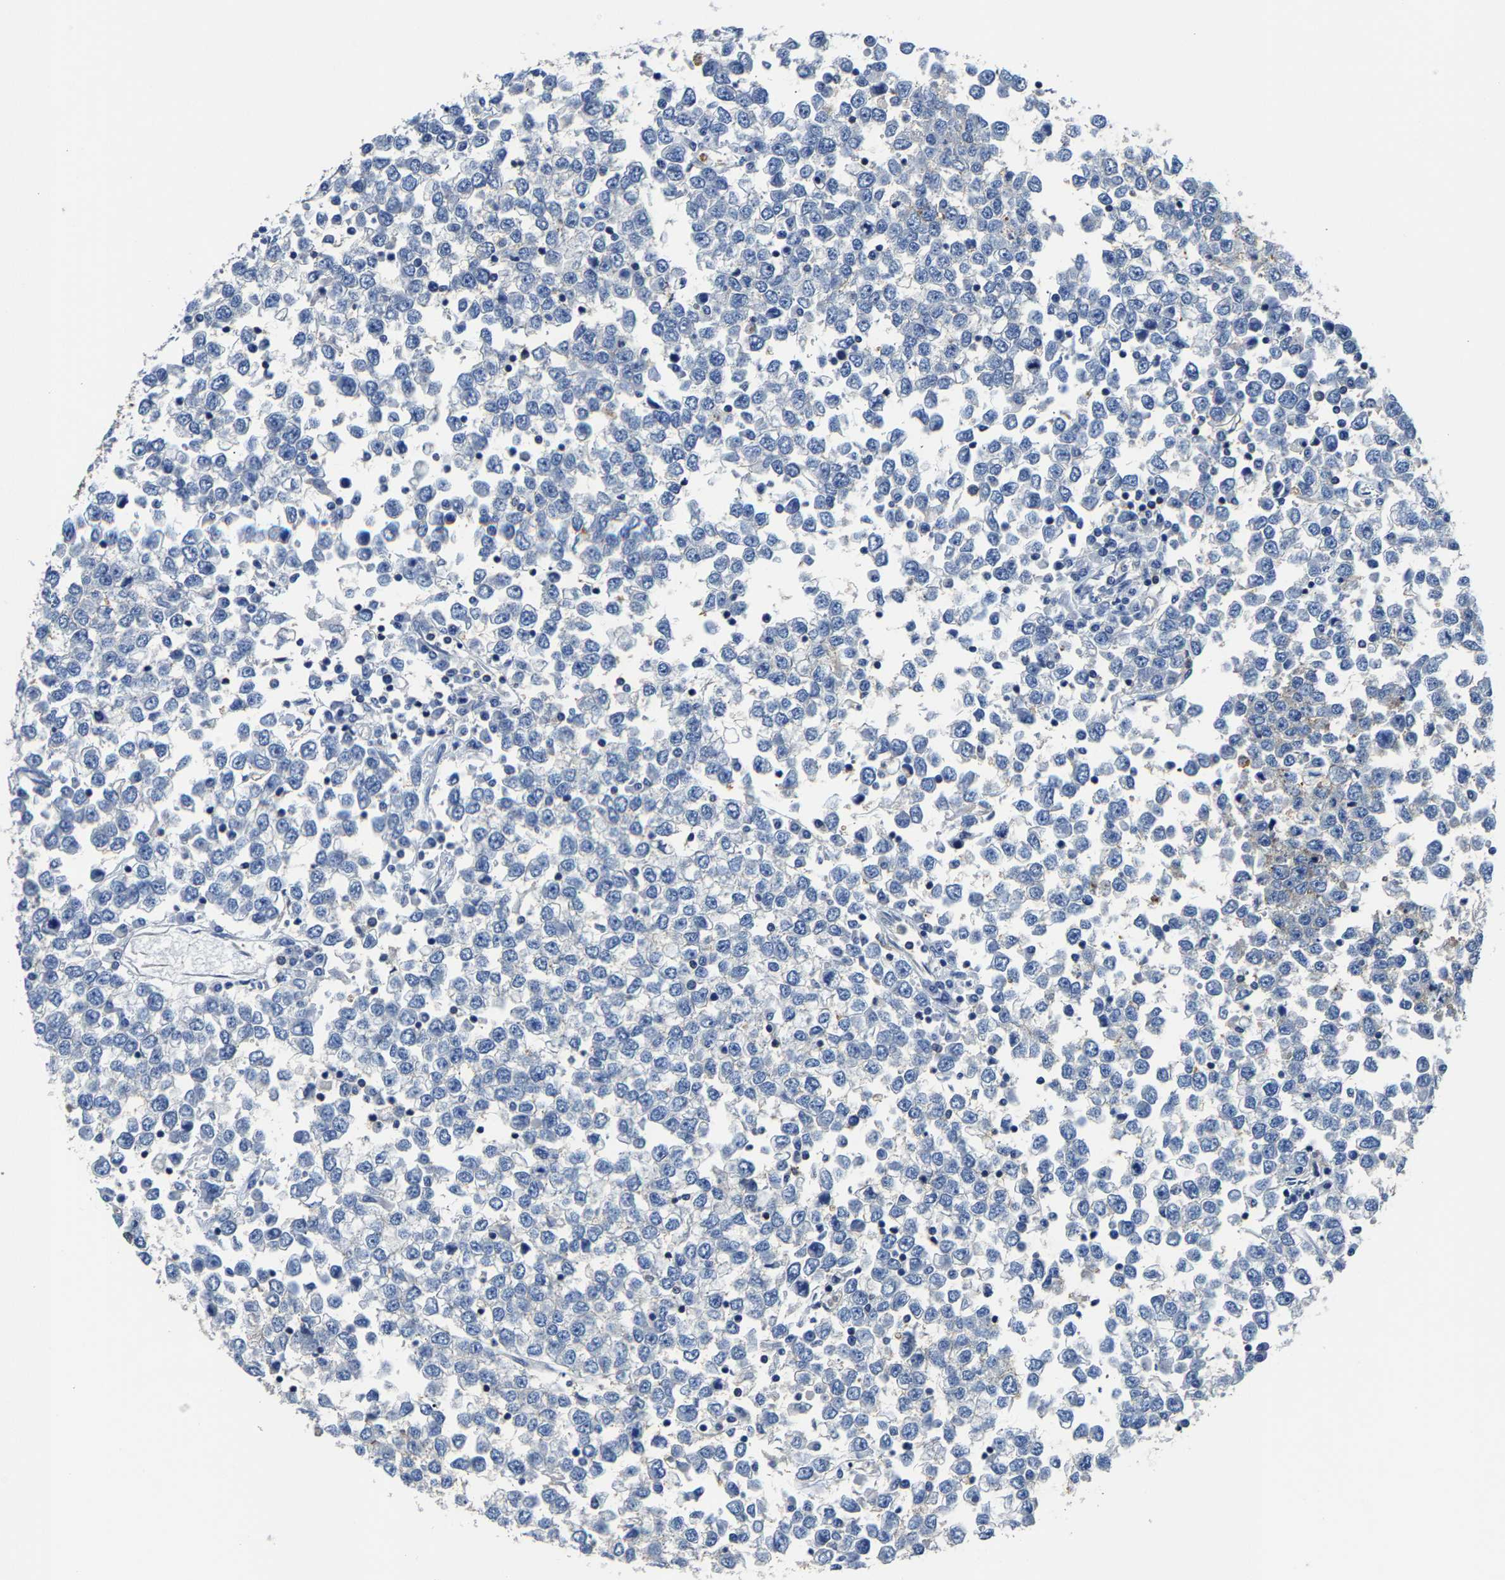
{"staining": {"intensity": "negative", "quantity": "none", "location": "none"}, "tissue": "testis cancer", "cell_type": "Tumor cells", "image_type": "cancer", "snomed": [{"axis": "morphology", "description": "Seminoma, NOS"}, {"axis": "topography", "description": "Testis"}], "caption": "High power microscopy photomicrograph of an immunohistochemistry (IHC) histopathology image of testis cancer (seminoma), revealing no significant expression in tumor cells.", "gene": "TRAF6", "patient": {"sex": "male", "age": 65}}